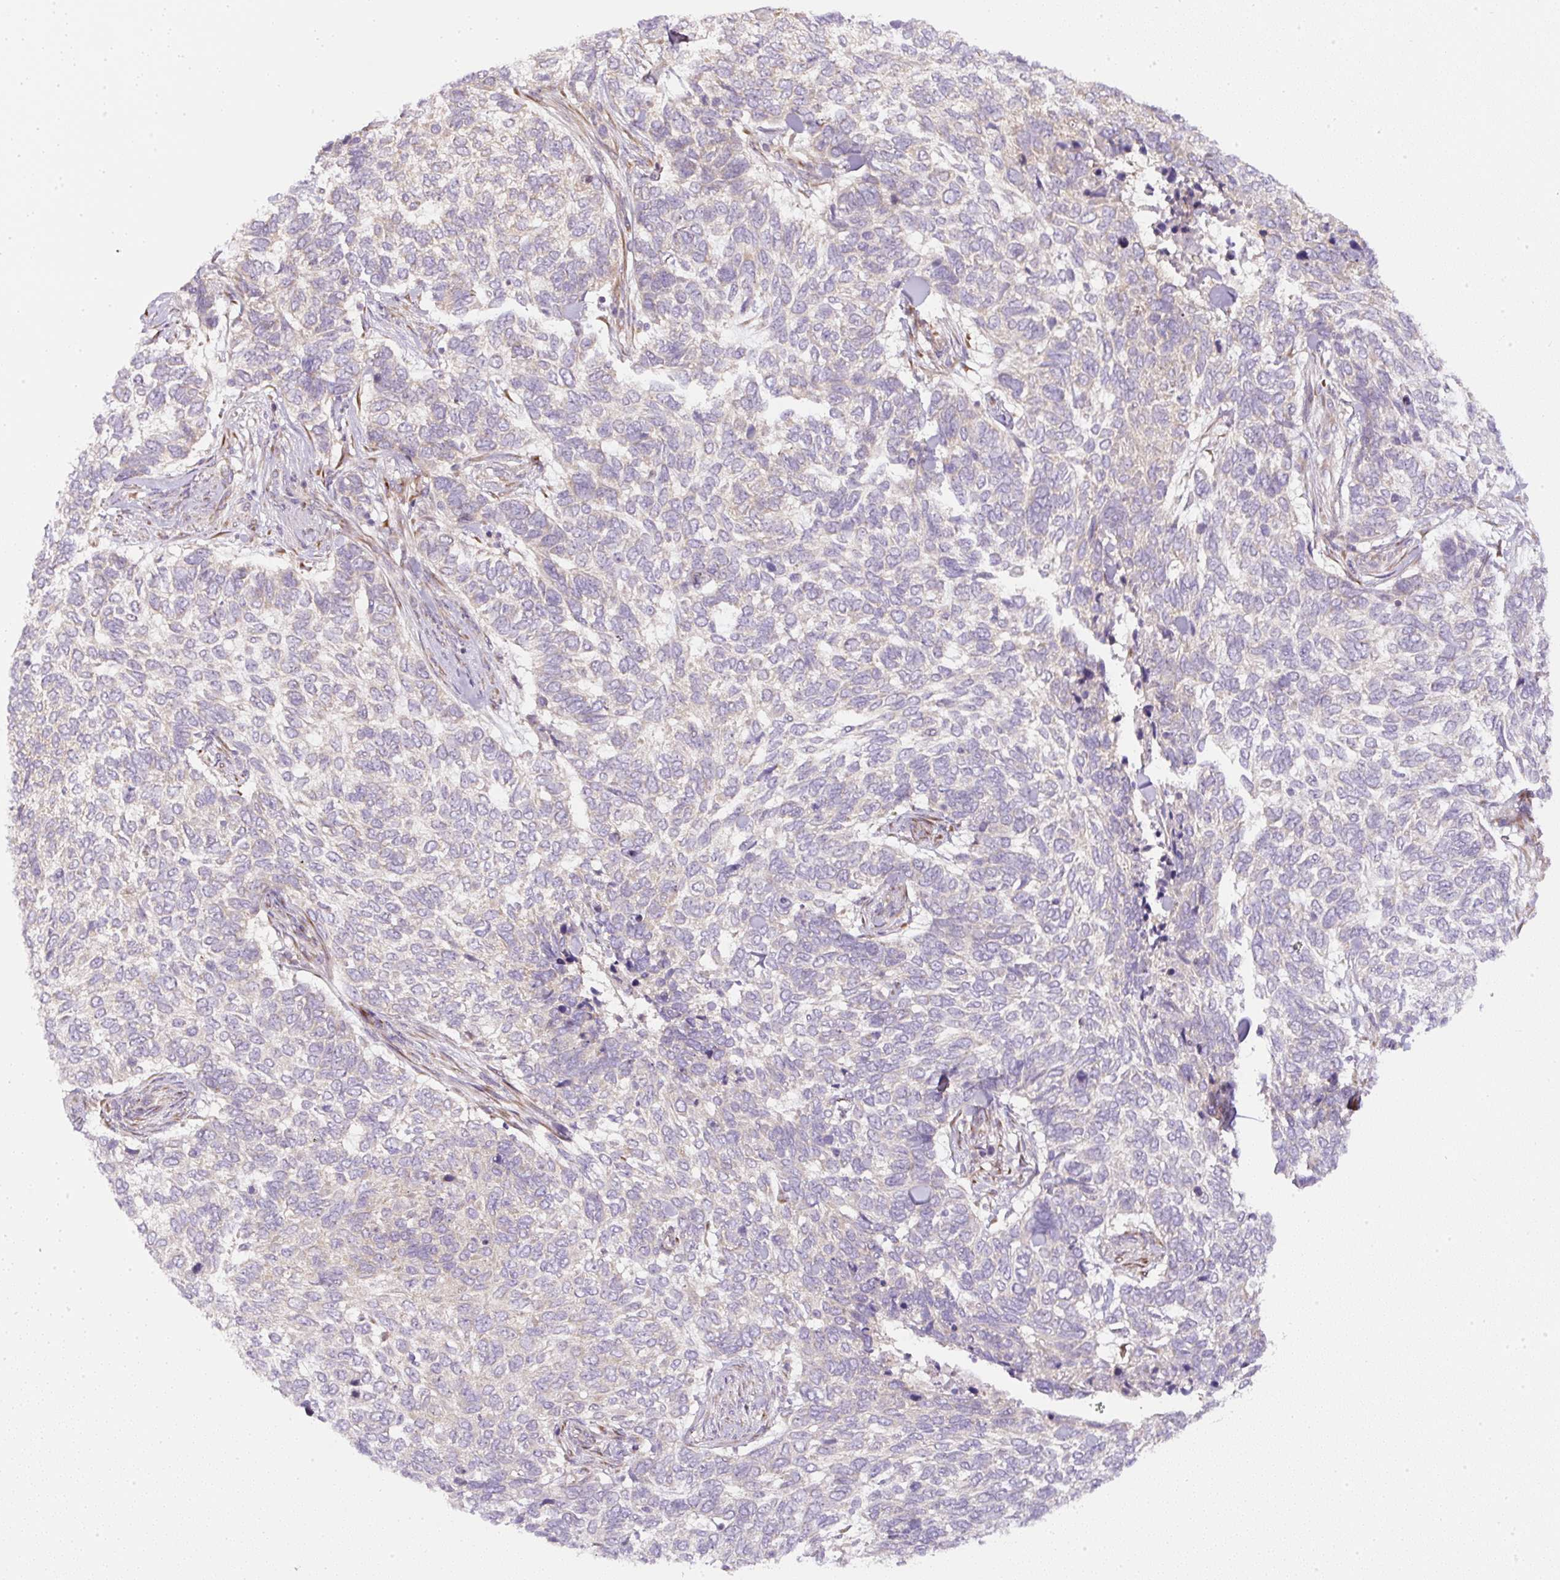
{"staining": {"intensity": "negative", "quantity": "none", "location": "none"}, "tissue": "skin cancer", "cell_type": "Tumor cells", "image_type": "cancer", "snomed": [{"axis": "morphology", "description": "Basal cell carcinoma"}, {"axis": "topography", "description": "Skin"}], "caption": "Human skin basal cell carcinoma stained for a protein using immunohistochemistry (IHC) shows no positivity in tumor cells.", "gene": "MLX", "patient": {"sex": "female", "age": 65}}